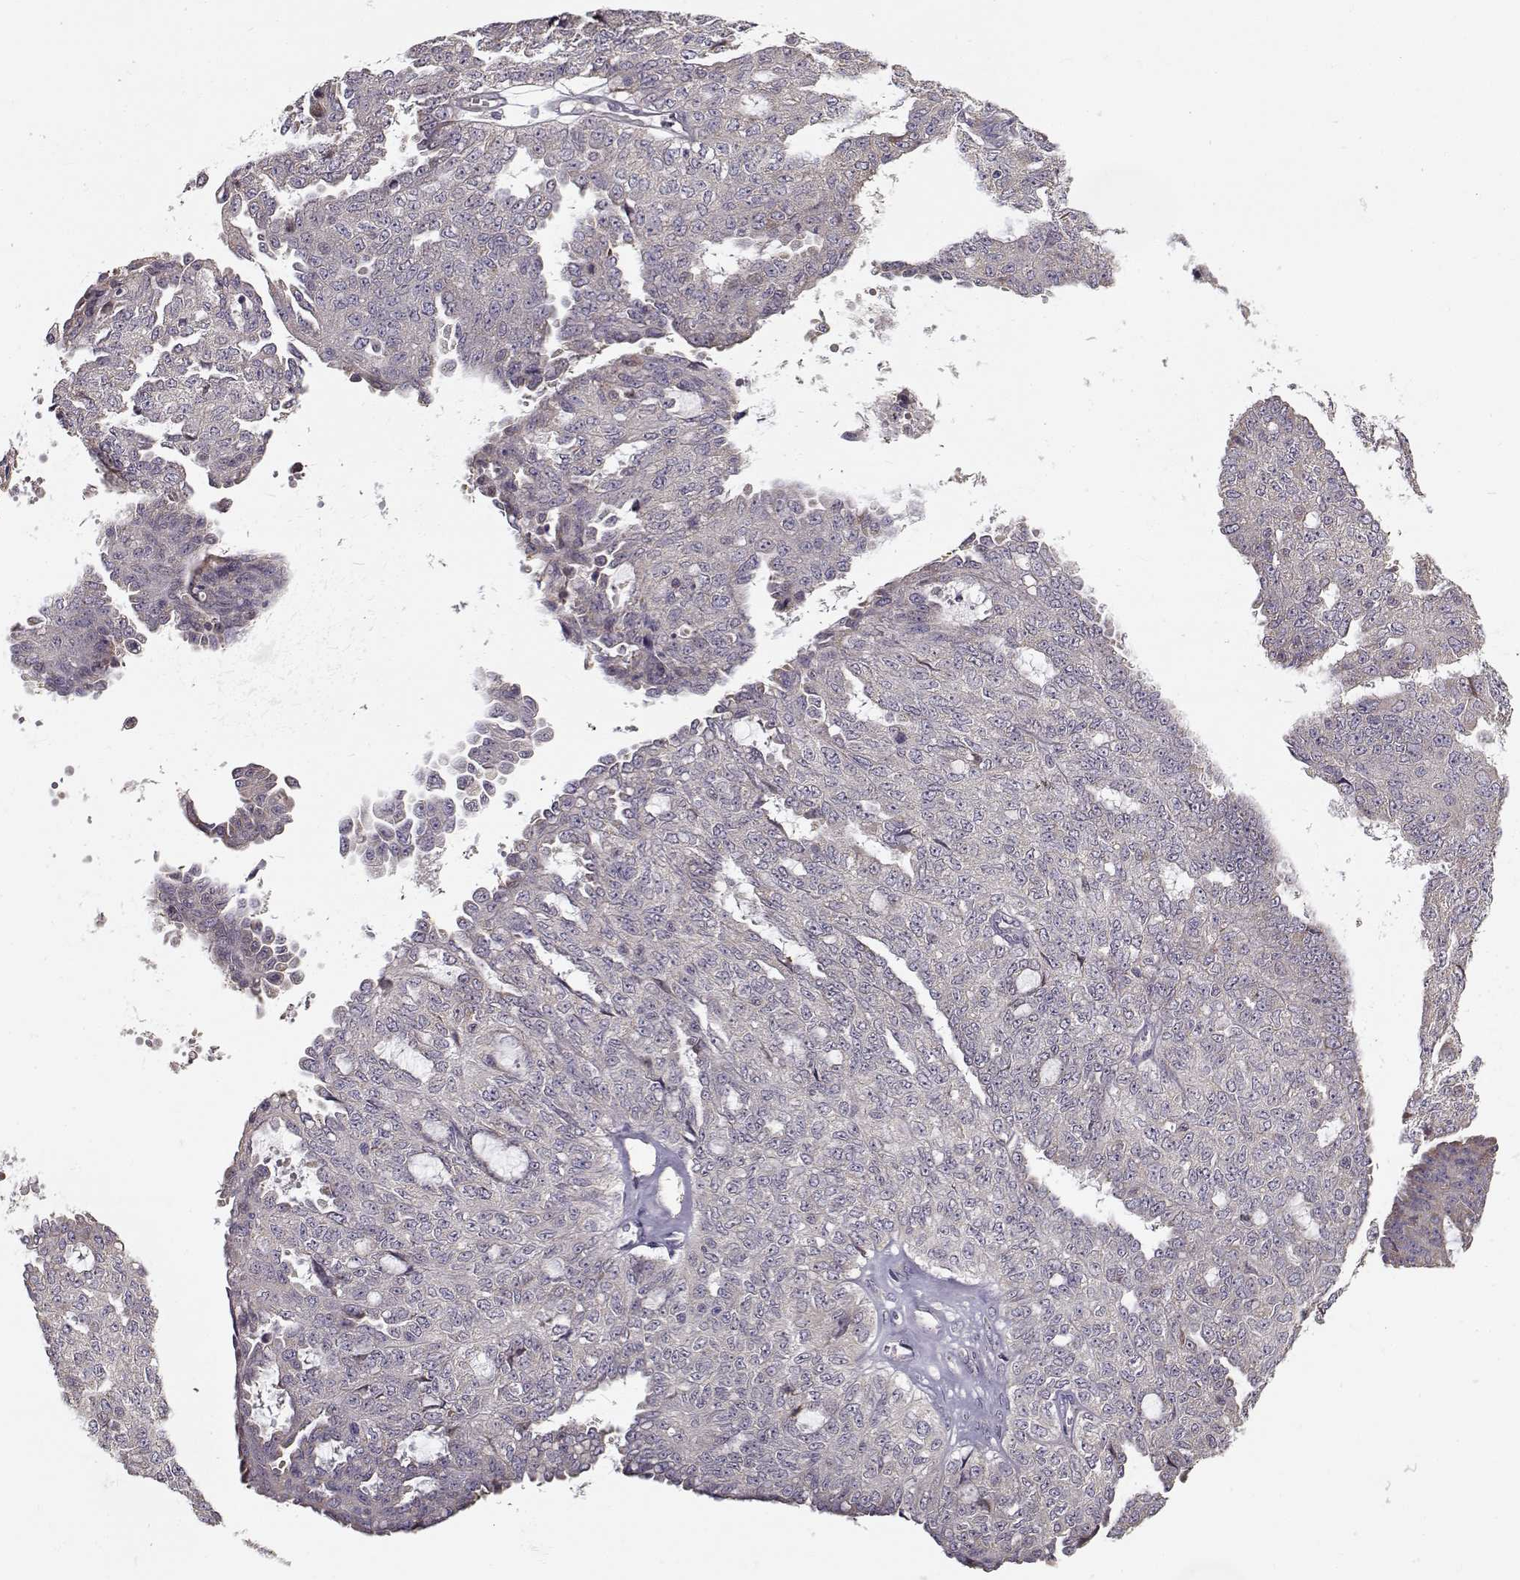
{"staining": {"intensity": "negative", "quantity": "none", "location": "none"}, "tissue": "ovarian cancer", "cell_type": "Tumor cells", "image_type": "cancer", "snomed": [{"axis": "morphology", "description": "Cystadenocarcinoma, serous, NOS"}, {"axis": "topography", "description": "Ovary"}], "caption": "Immunohistochemistry (IHC) photomicrograph of human serous cystadenocarcinoma (ovarian) stained for a protein (brown), which reveals no positivity in tumor cells.", "gene": "ENTPD8", "patient": {"sex": "female", "age": 71}}